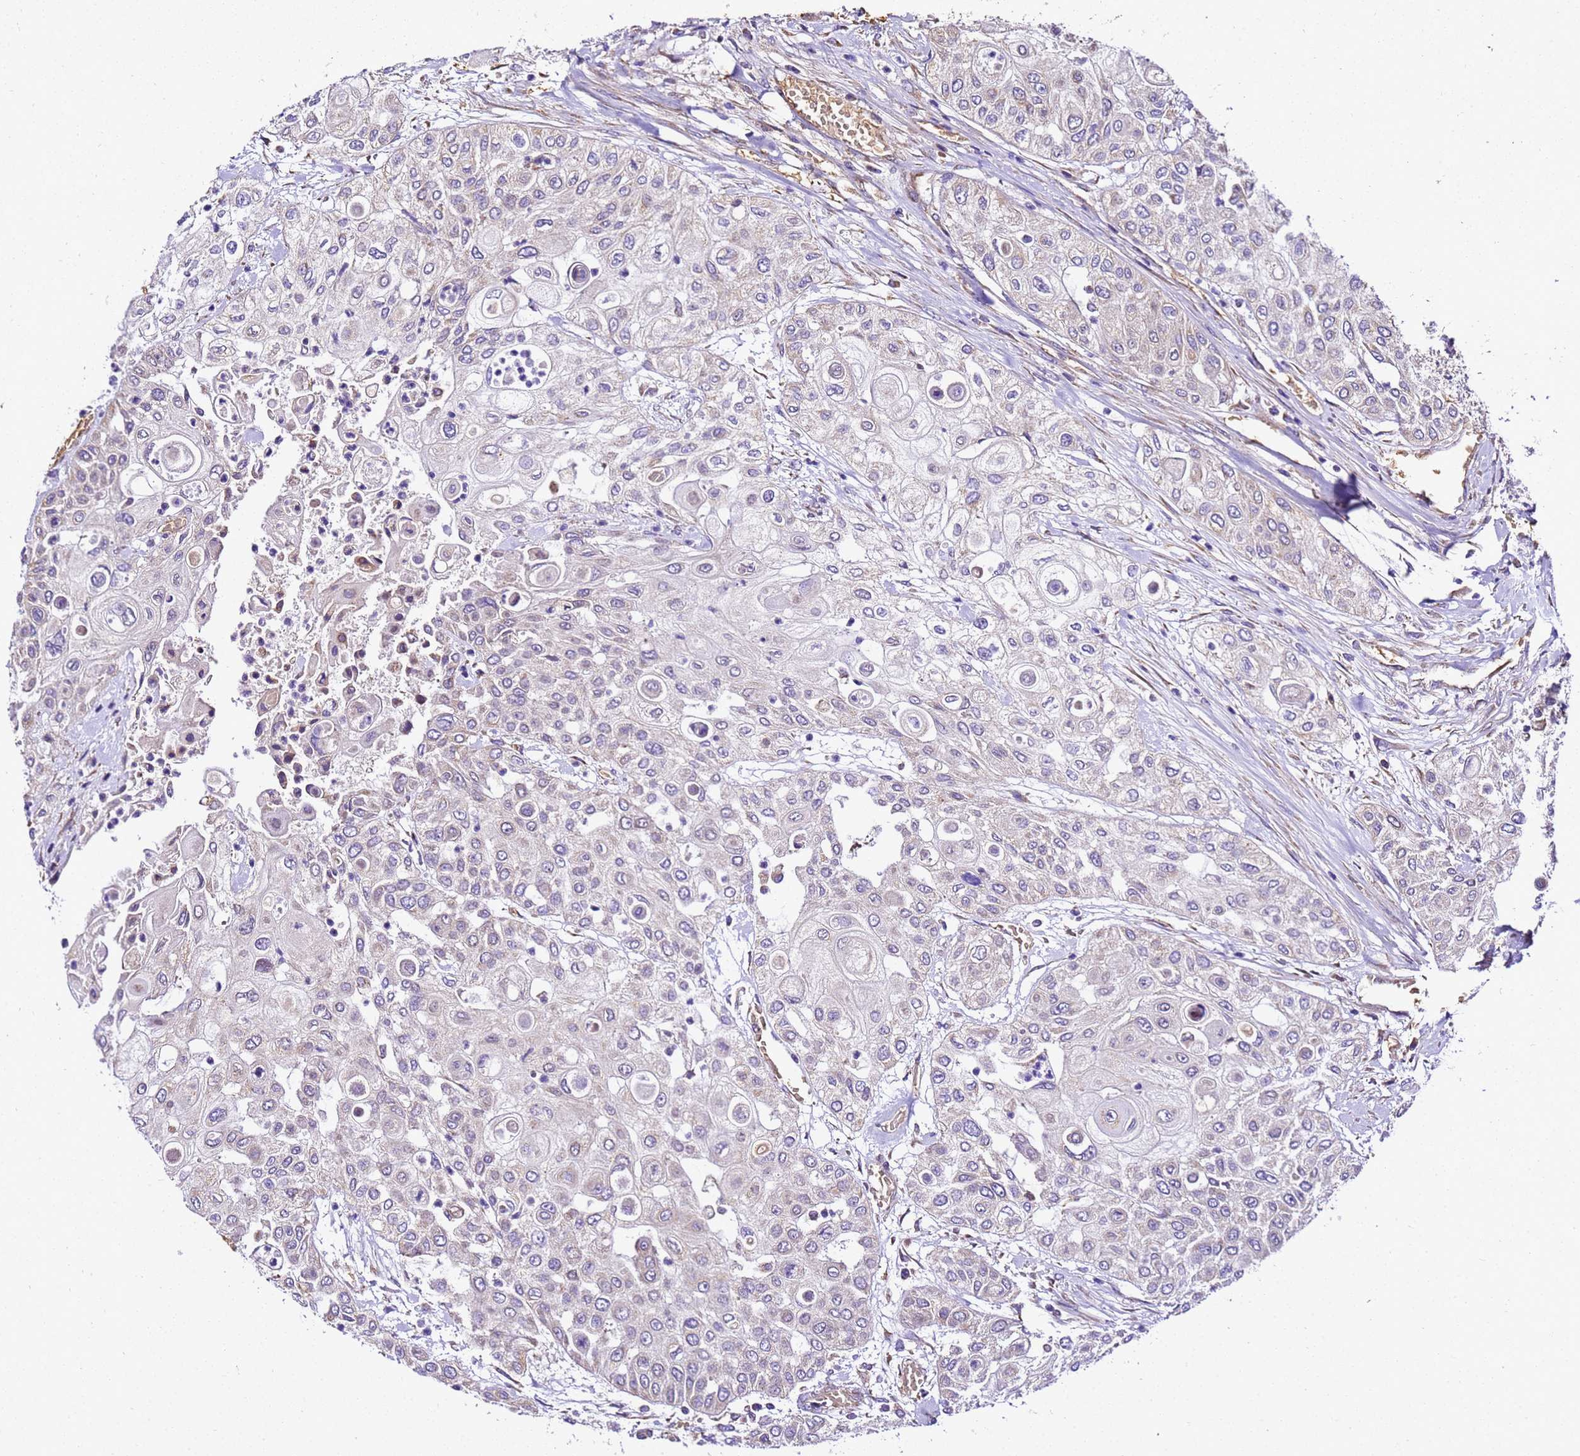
{"staining": {"intensity": "negative", "quantity": "none", "location": "none"}, "tissue": "urothelial cancer", "cell_type": "Tumor cells", "image_type": "cancer", "snomed": [{"axis": "morphology", "description": "Urothelial carcinoma, High grade"}, {"axis": "topography", "description": "Urinary bladder"}], "caption": "This is a image of IHC staining of urothelial cancer, which shows no staining in tumor cells.", "gene": "LRRIQ1", "patient": {"sex": "female", "age": 79}}